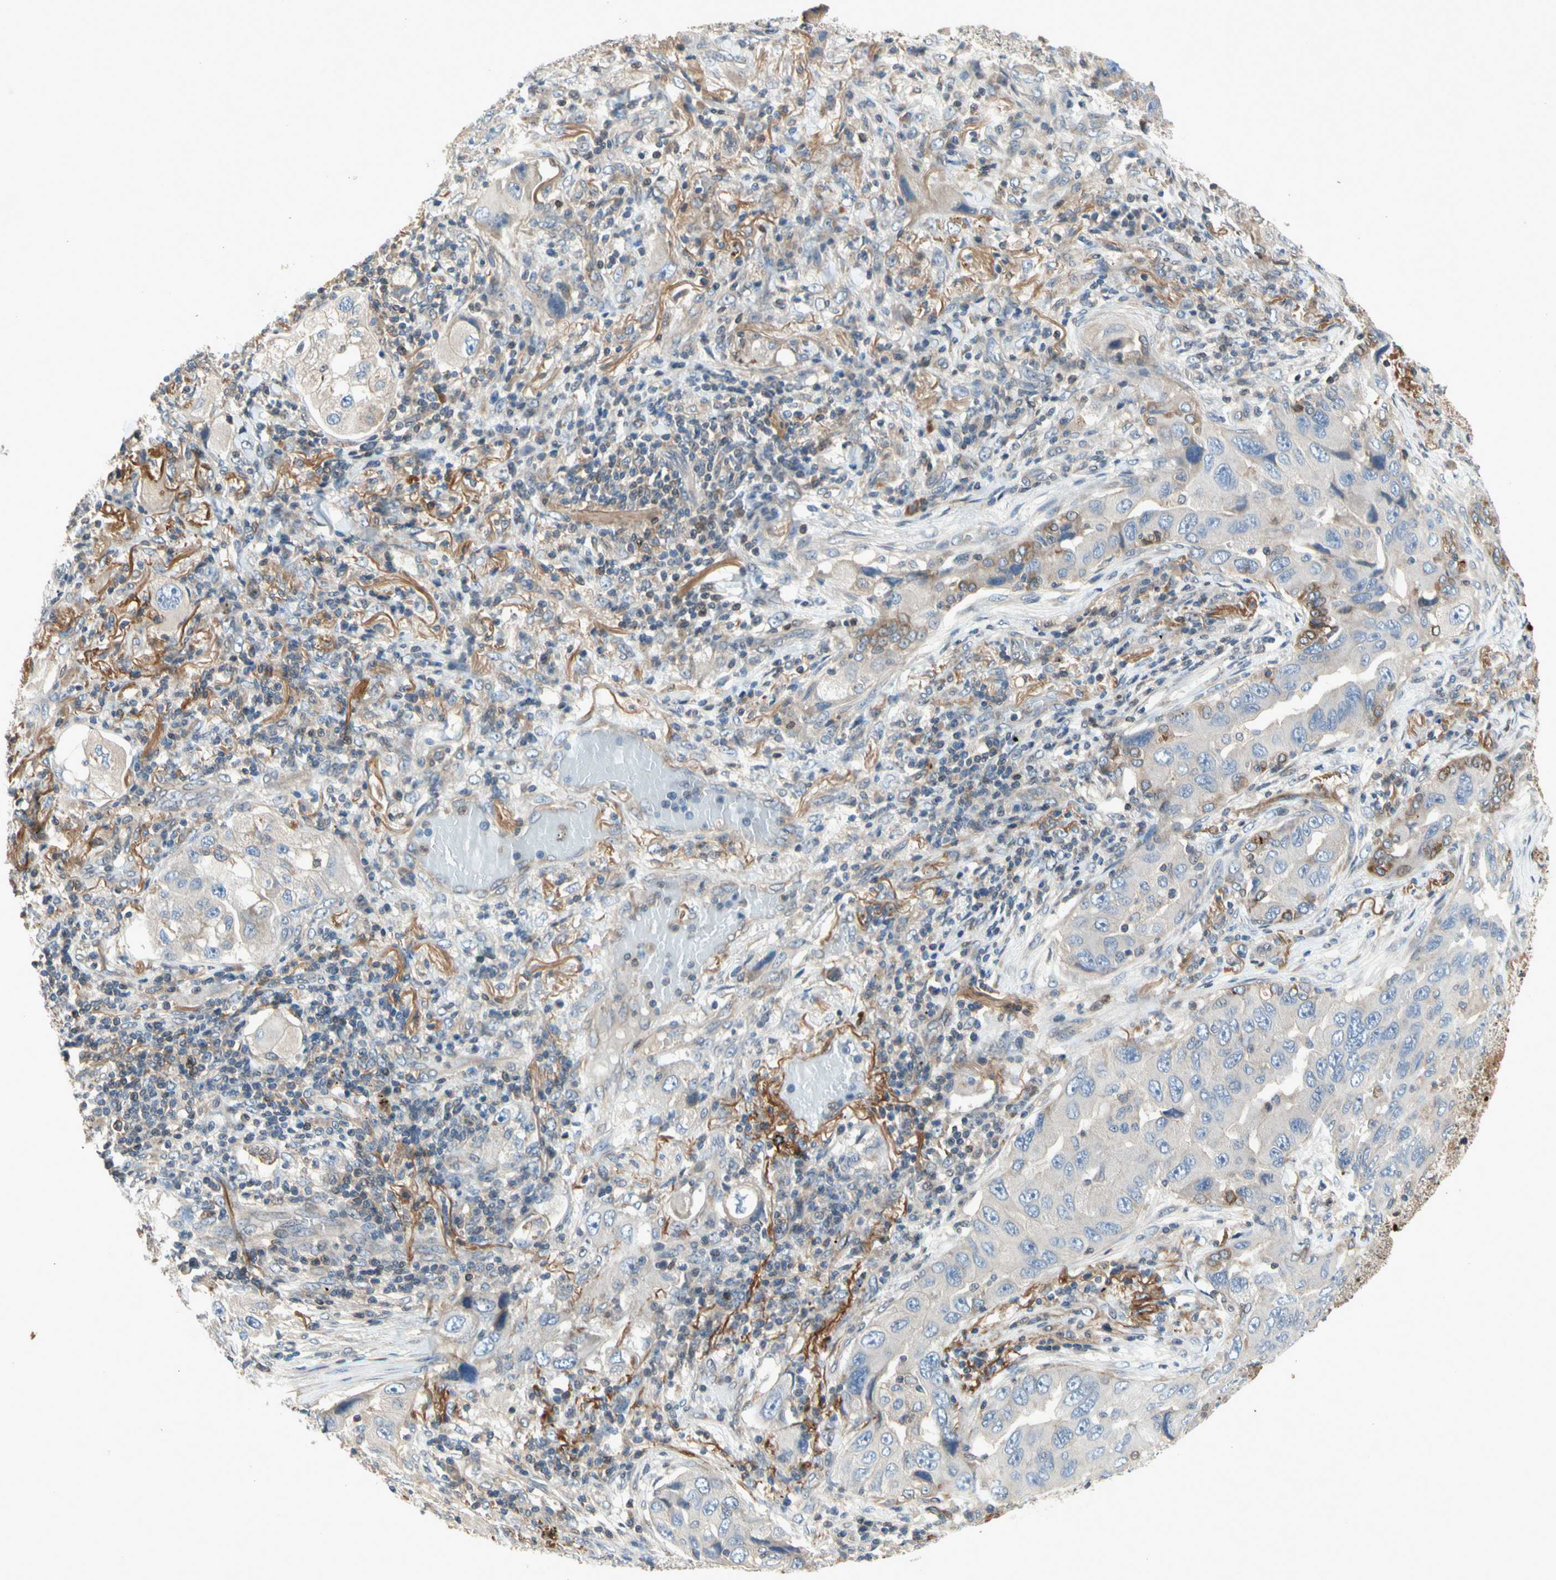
{"staining": {"intensity": "moderate", "quantity": "<25%", "location": "cytoplasmic/membranous"}, "tissue": "lung cancer", "cell_type": "Tumor cells", "image_type": "cancer", "snomed": [{"axis": "morphology", "description": "Adenocarcinoma, NOS"}, {"axis": "topography", "description": "Lung"}], "caption": "Tumor cells demonstrate low levels of moderate cytoplasmic/membranous expression in about <25% of cells in lung cancer (adenocarcinoma).", "gene": "CRTAC1", "patient": {"sex": "female", "age": 65}}